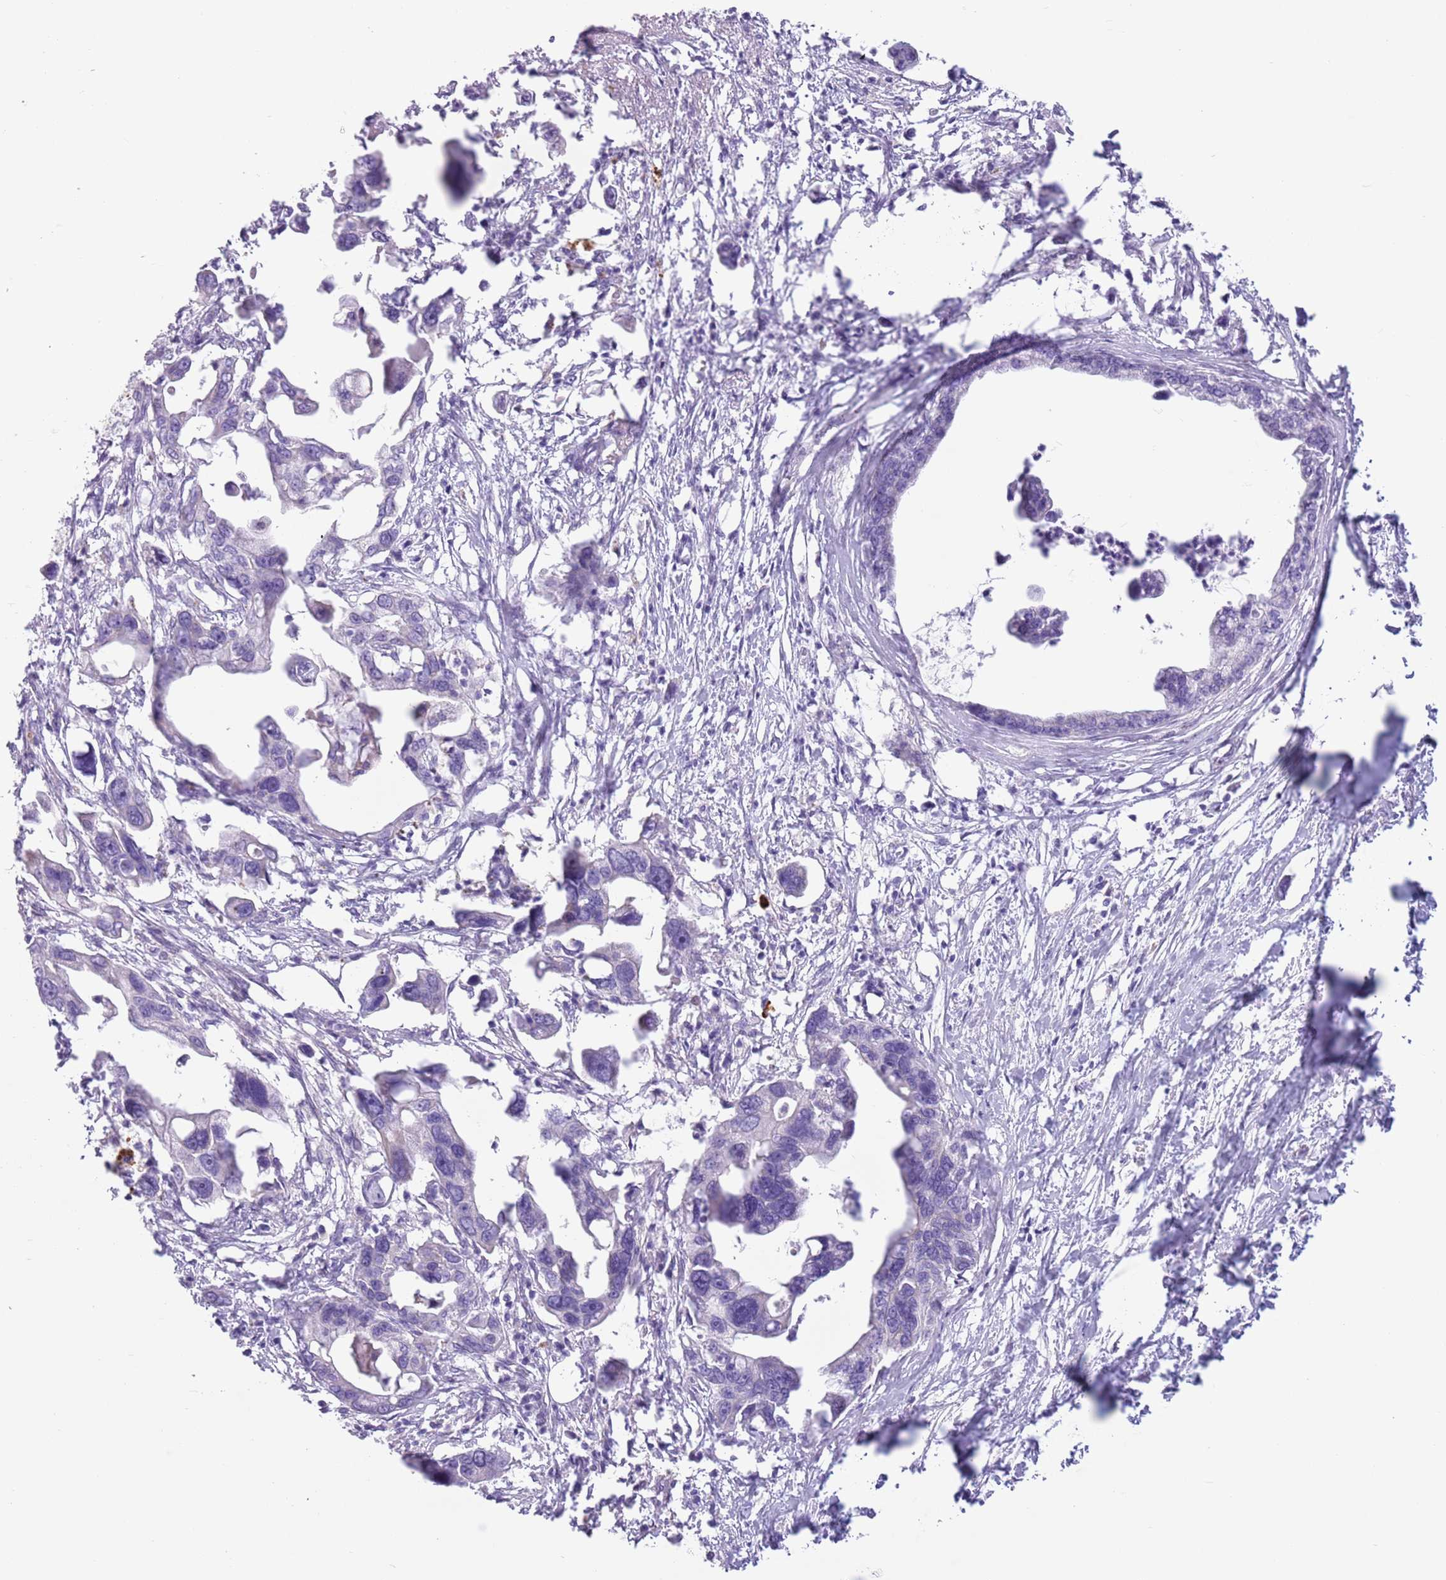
{"staining": {"intensity": "negative", "quantity": "none", "location": "none"}, "tissue": "pancreatic cancer", "cell_type": "Tumor cells", "image_type": "cancer", "snomed": [{"axis": "morphology", "description": "Adenocarcinoma, NOS"}, {"axis": "topography", "description": "Pancreas"}], "caption": "Immunohistochemistry of human pancreatic adenocarcinoma exhibits no staining in tumor cells. (DAB immunohistochemistry visualized using brightfield microscopy, high magnification).", "gene": "SNX6", "patient": {"sex": "female", "age": 83}}